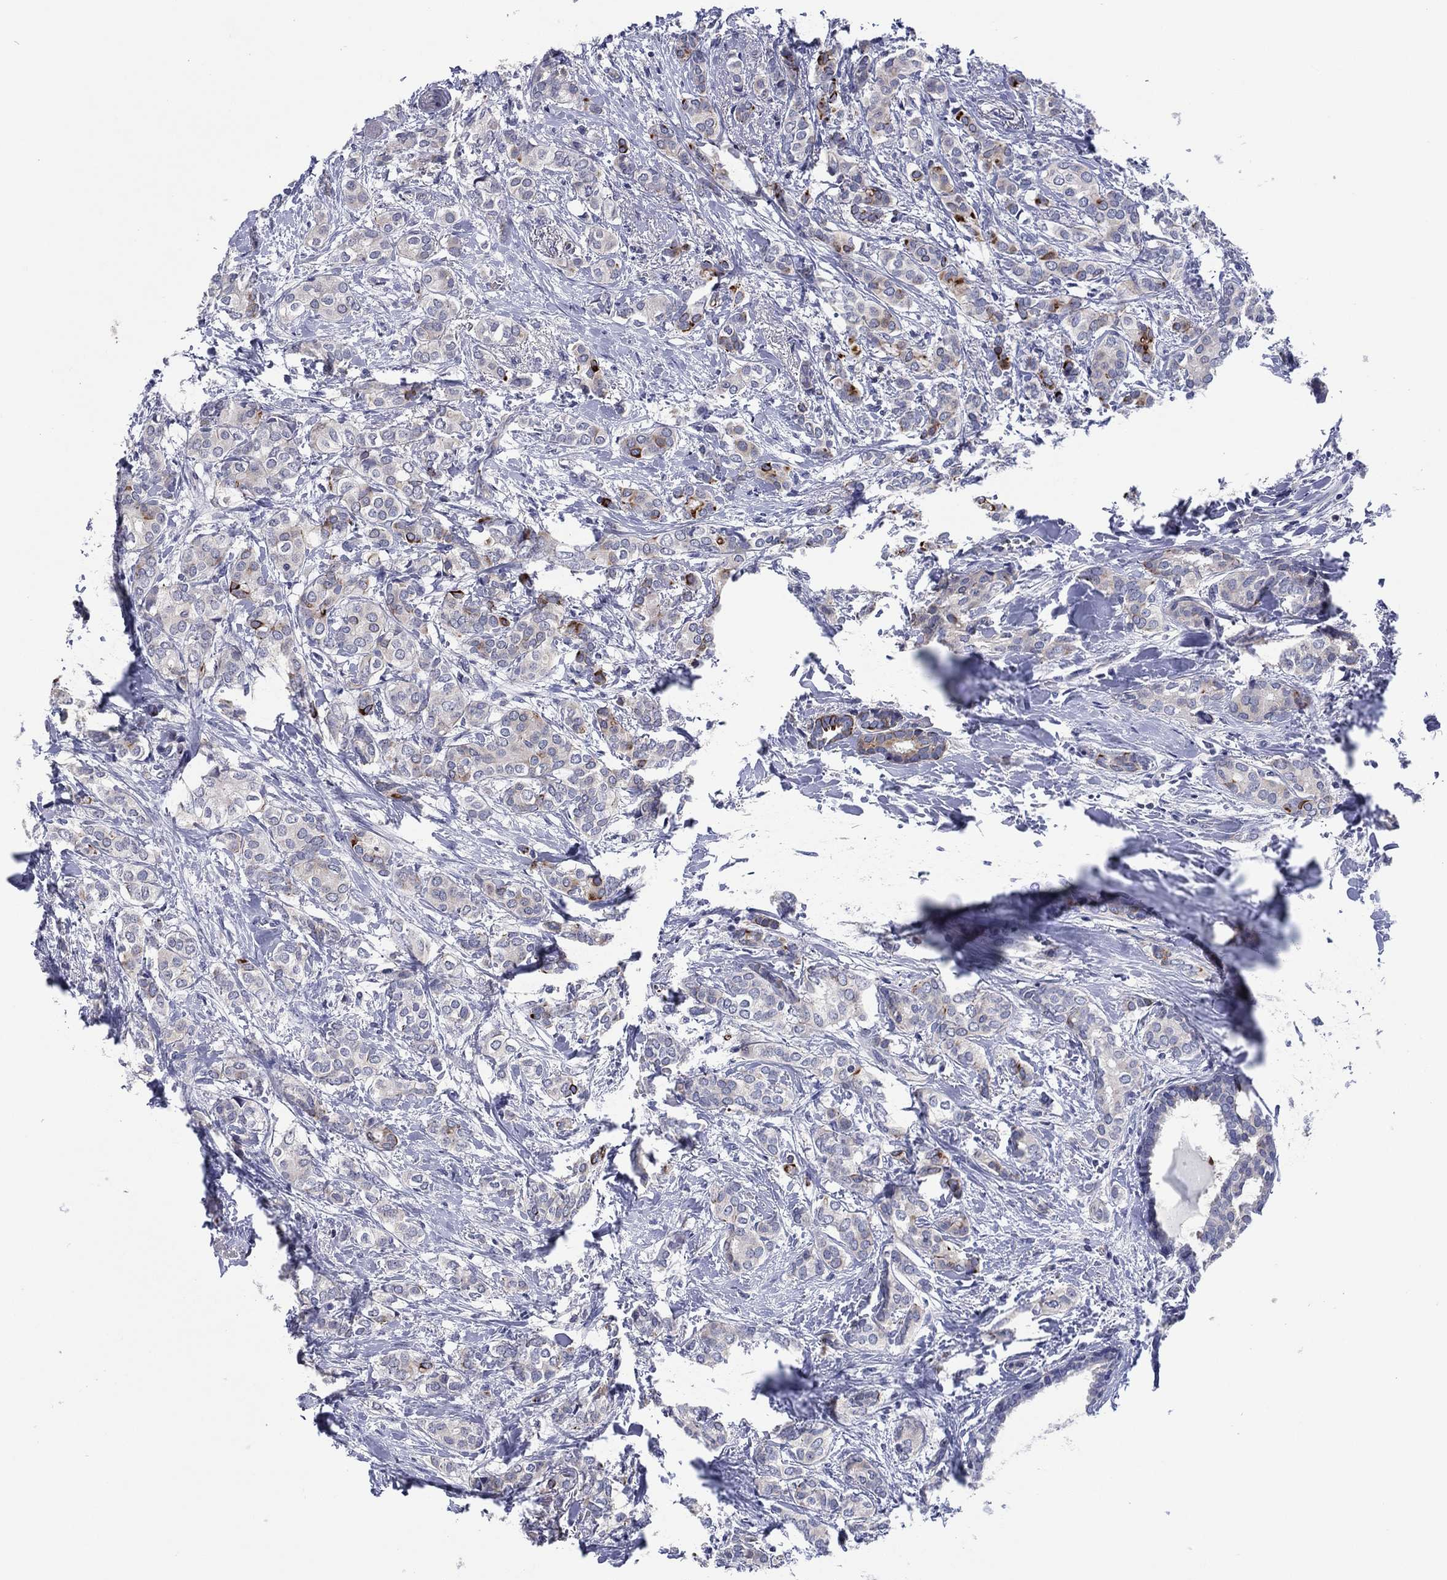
{"staining": {"intensity": "strong", "quantity": "<25%", "location": "cytoplasmic/membranous"}, "tissue": "breast cancer", "cell_type": "Tumor cells", "image_type": "cancer", "snomed": [{"axis": "morphology", "description": "Duct carcinoma"}, {"axis": "topography", "description": "Breast"}], "caption": "A medium amount of strong cytoplasmic/membranous positivity is identified in approximately <25% of tumor cells in breast cancer tissue.", "gene": "TRIM31", "patient": {"sex": "female", "age": 73}}